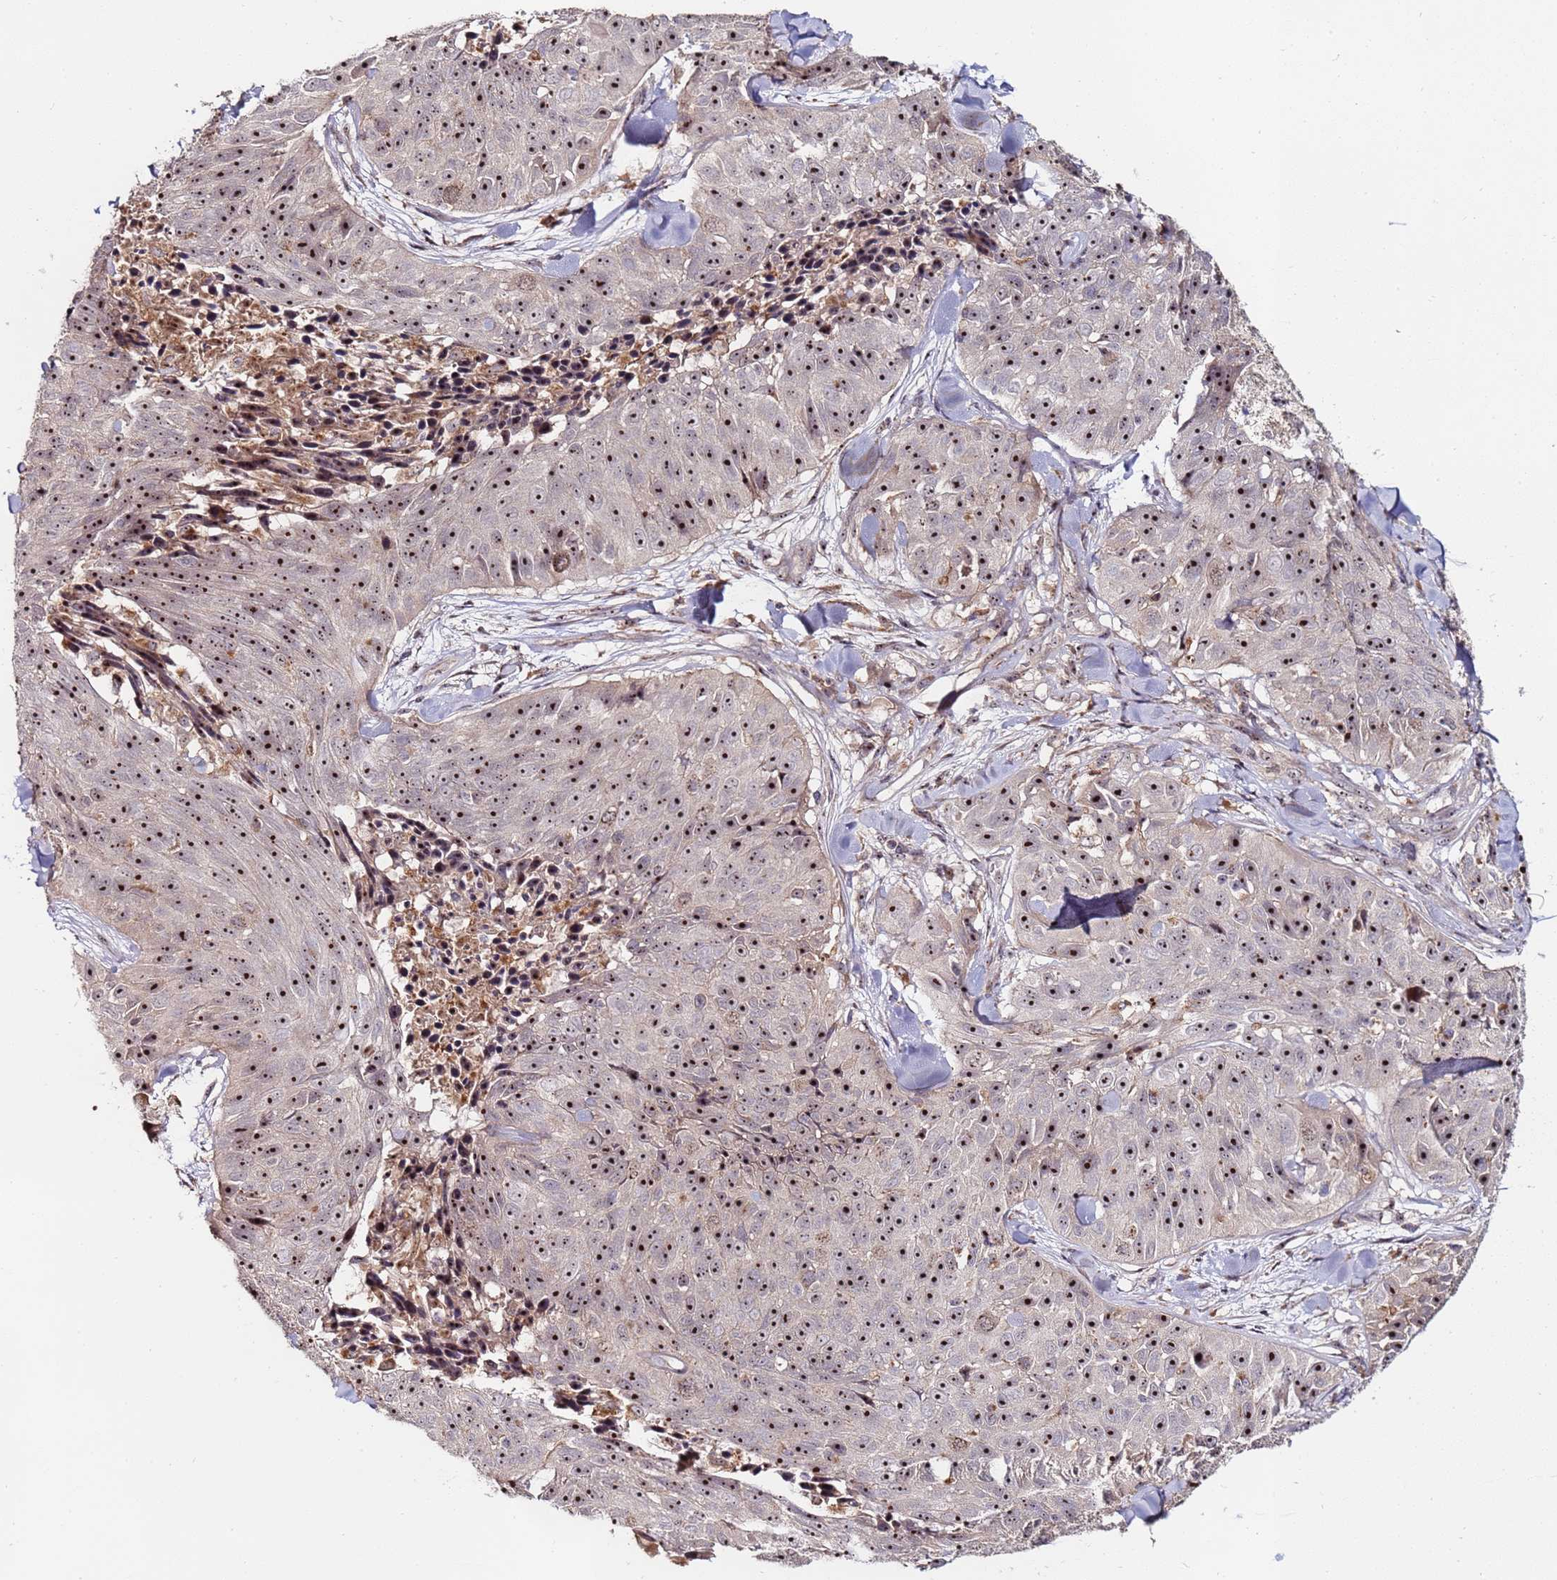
{"staining": {"intensity": "strong", "quantity": ">75%", "location": "nuclear"}, "tissue": "skin cancer", "cell_type": "Tumor cells", "image_type": "cancer", "snomed": [{"axis": "morphology", "description": "Squamous cell carcinoma, NOS"}, {"axis": "topography", "description": "Skin"}], "caption": "Immunohistochemistry photomicrograph of human squamous cell carcinoma (skin) stained for a protein (brown), which exhibits high levels of strong nuclear expression in approximately >75% of tumor cells.", "gene": "KRI1", "patient": {"sex": "female", "age": 87}}